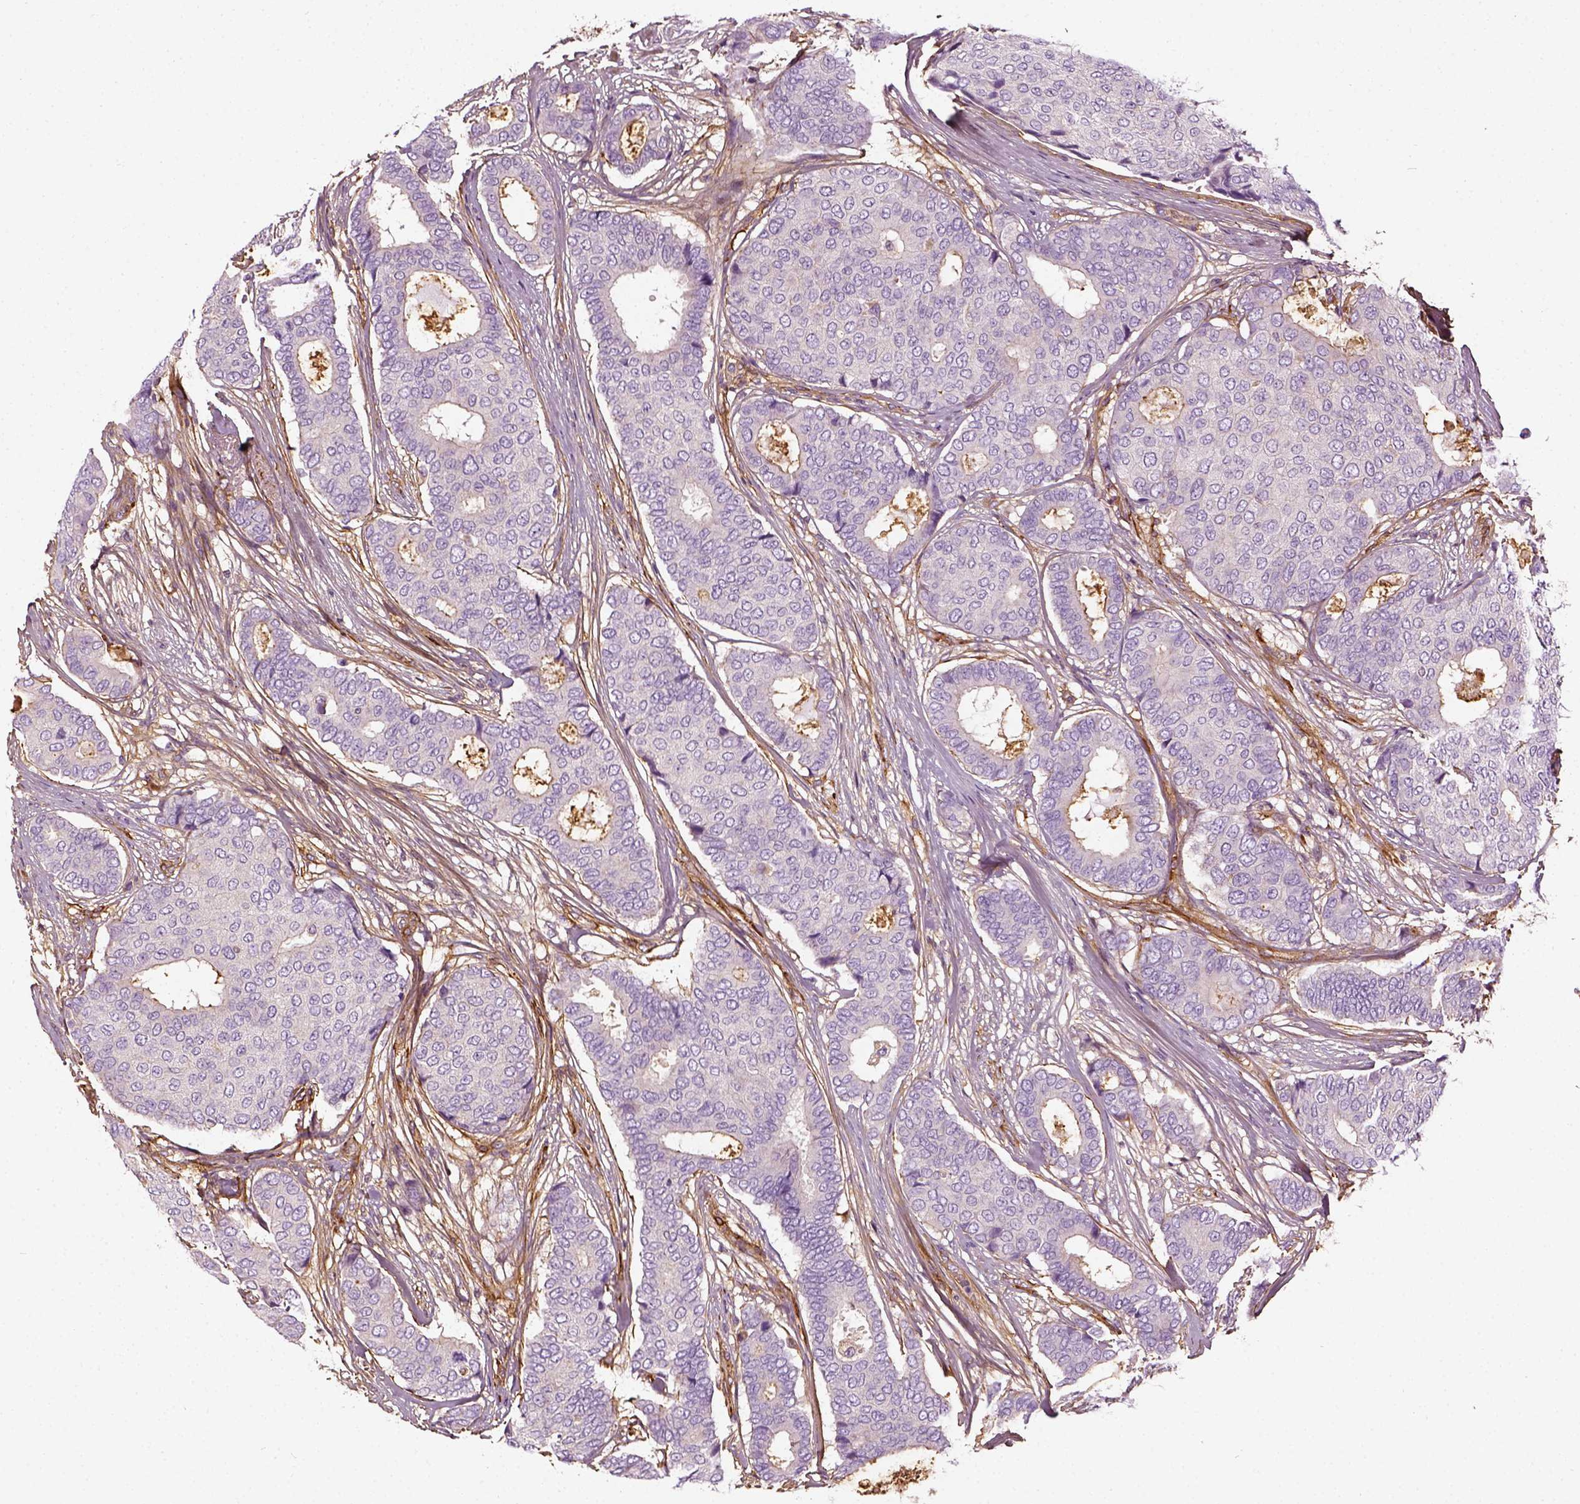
{"staining": {"intensity": "negative", "quantity": "none", "location": "none"}, "tissue": "breast cancer", "cell_type": "Tumor cells", "image_type": "cancer", "snomed": [{"axis": "morphology", "description": "Duct carcinoma"}, {"axis": "topography", "description": "Breast"}], "caption": "Immunohistochemistry (IHC) photomicrograph of neoplastic tissue: human breast intraductal carcinoma stained with DAB demonstrates no significant protein positivity in tumor cells. (DAB (3,3'-diaminobenzidine) immunohistochemistry visualized using brightfield microscopy, high magnification).", "gene": "COL6A2", "patient": {"sex": "female", "age": 75}}